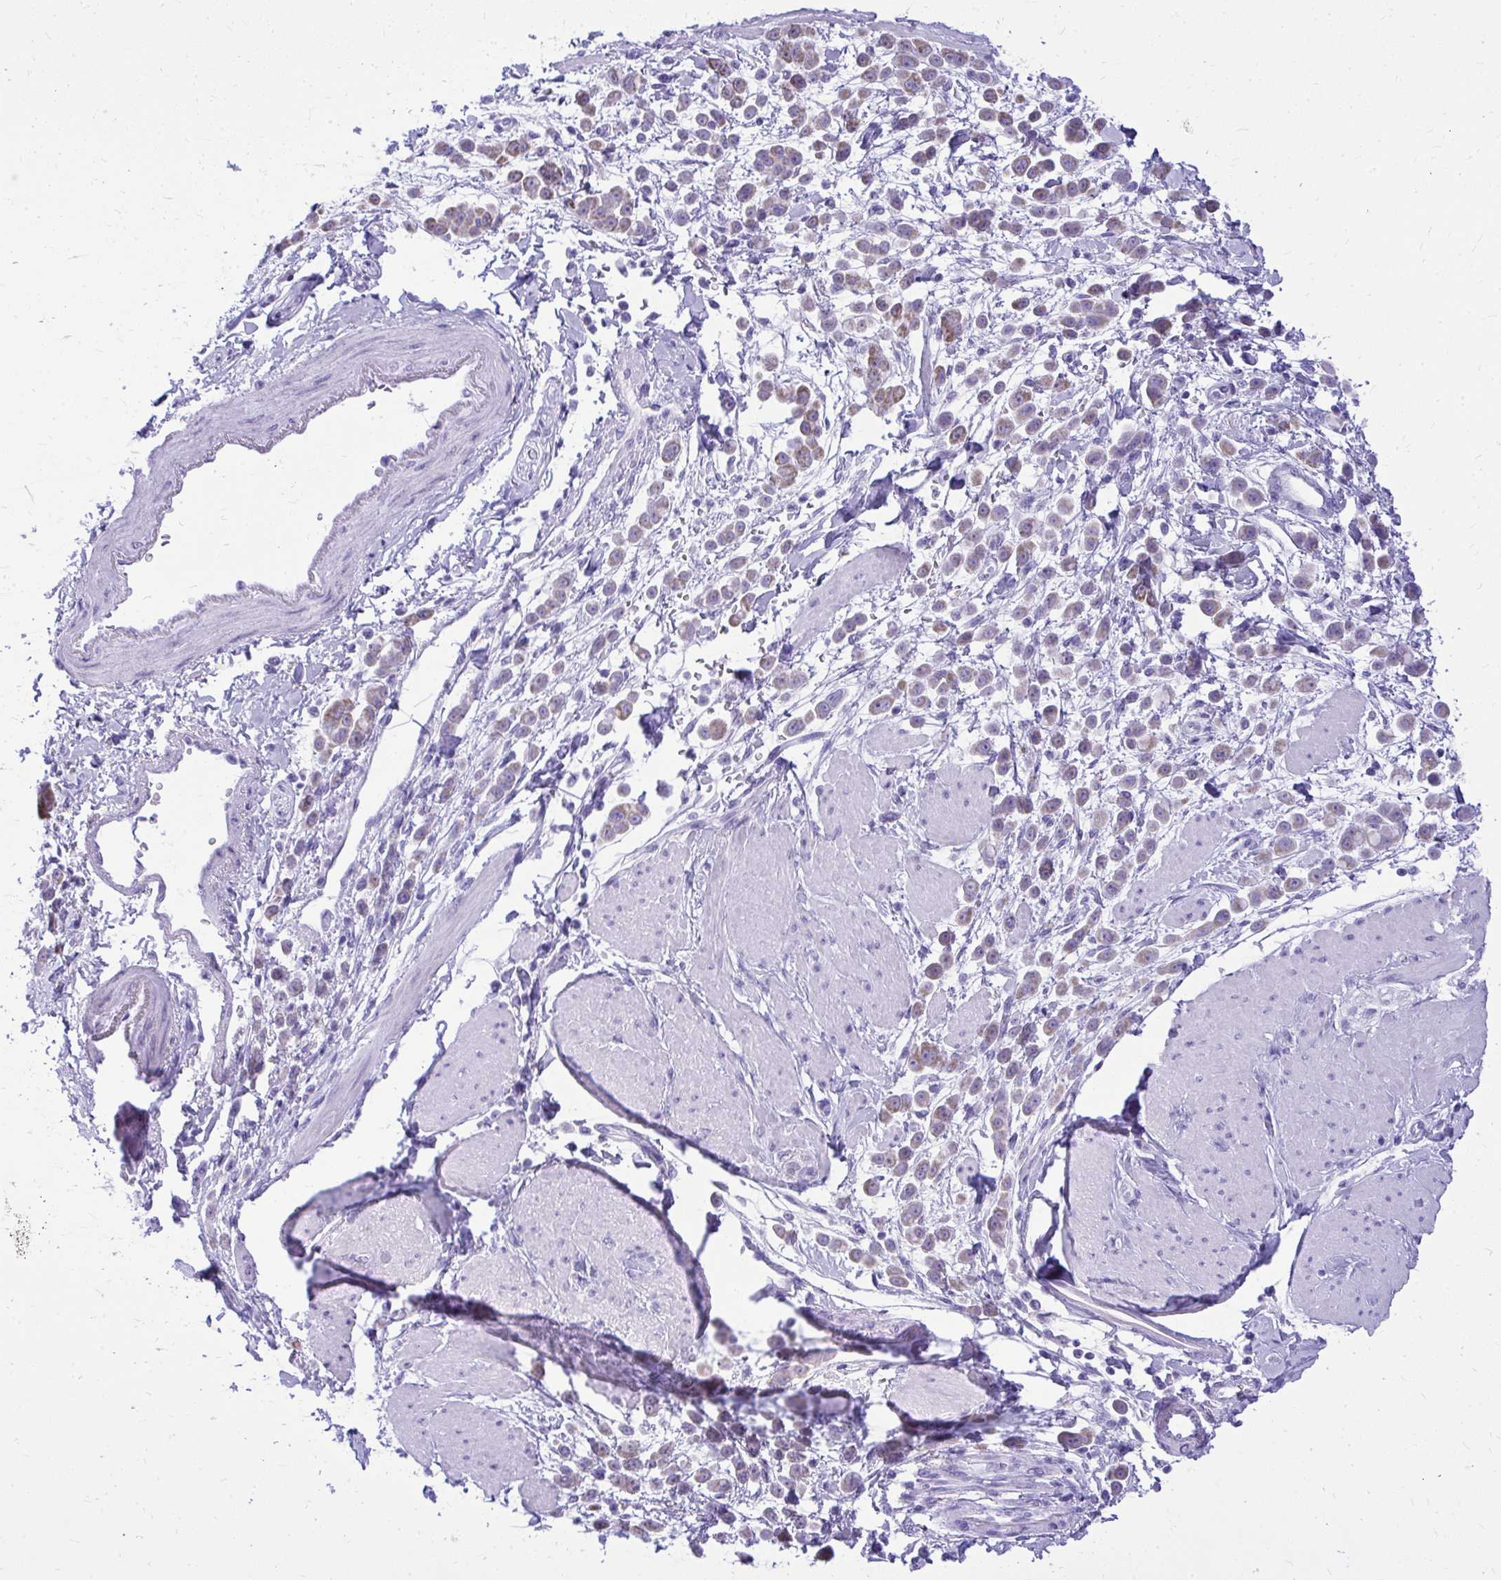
{"staining": {"intensity": "weak", "quantity": "25%-75%", "location": "cytoplasmic/membranous"}, "tissue": "pancreatic cancer", "cell_type": "Tumor cells", "image_type": "cancer", "snomed": [{"axis": "morphology", "description": "Normal tissue, NOS"}, {"axis": "morphology", "description": "Adenocarcinoma, NOS"}, {"axis": "topography", "description": "Pancreas"}], "caption": "Tumor cells display low levels of weak cytoplasmic/membranous positivity in about 25%-75% of cells in pancreatic cancer. The staining is performed using DAB (3,3'-diaminobenzidine) brown chromogen to label protein expression. The nuclei are counter-stained blue using hematoxylin.", "gene": "RALYL", "patient": {"sex": "female", "age": 64}}